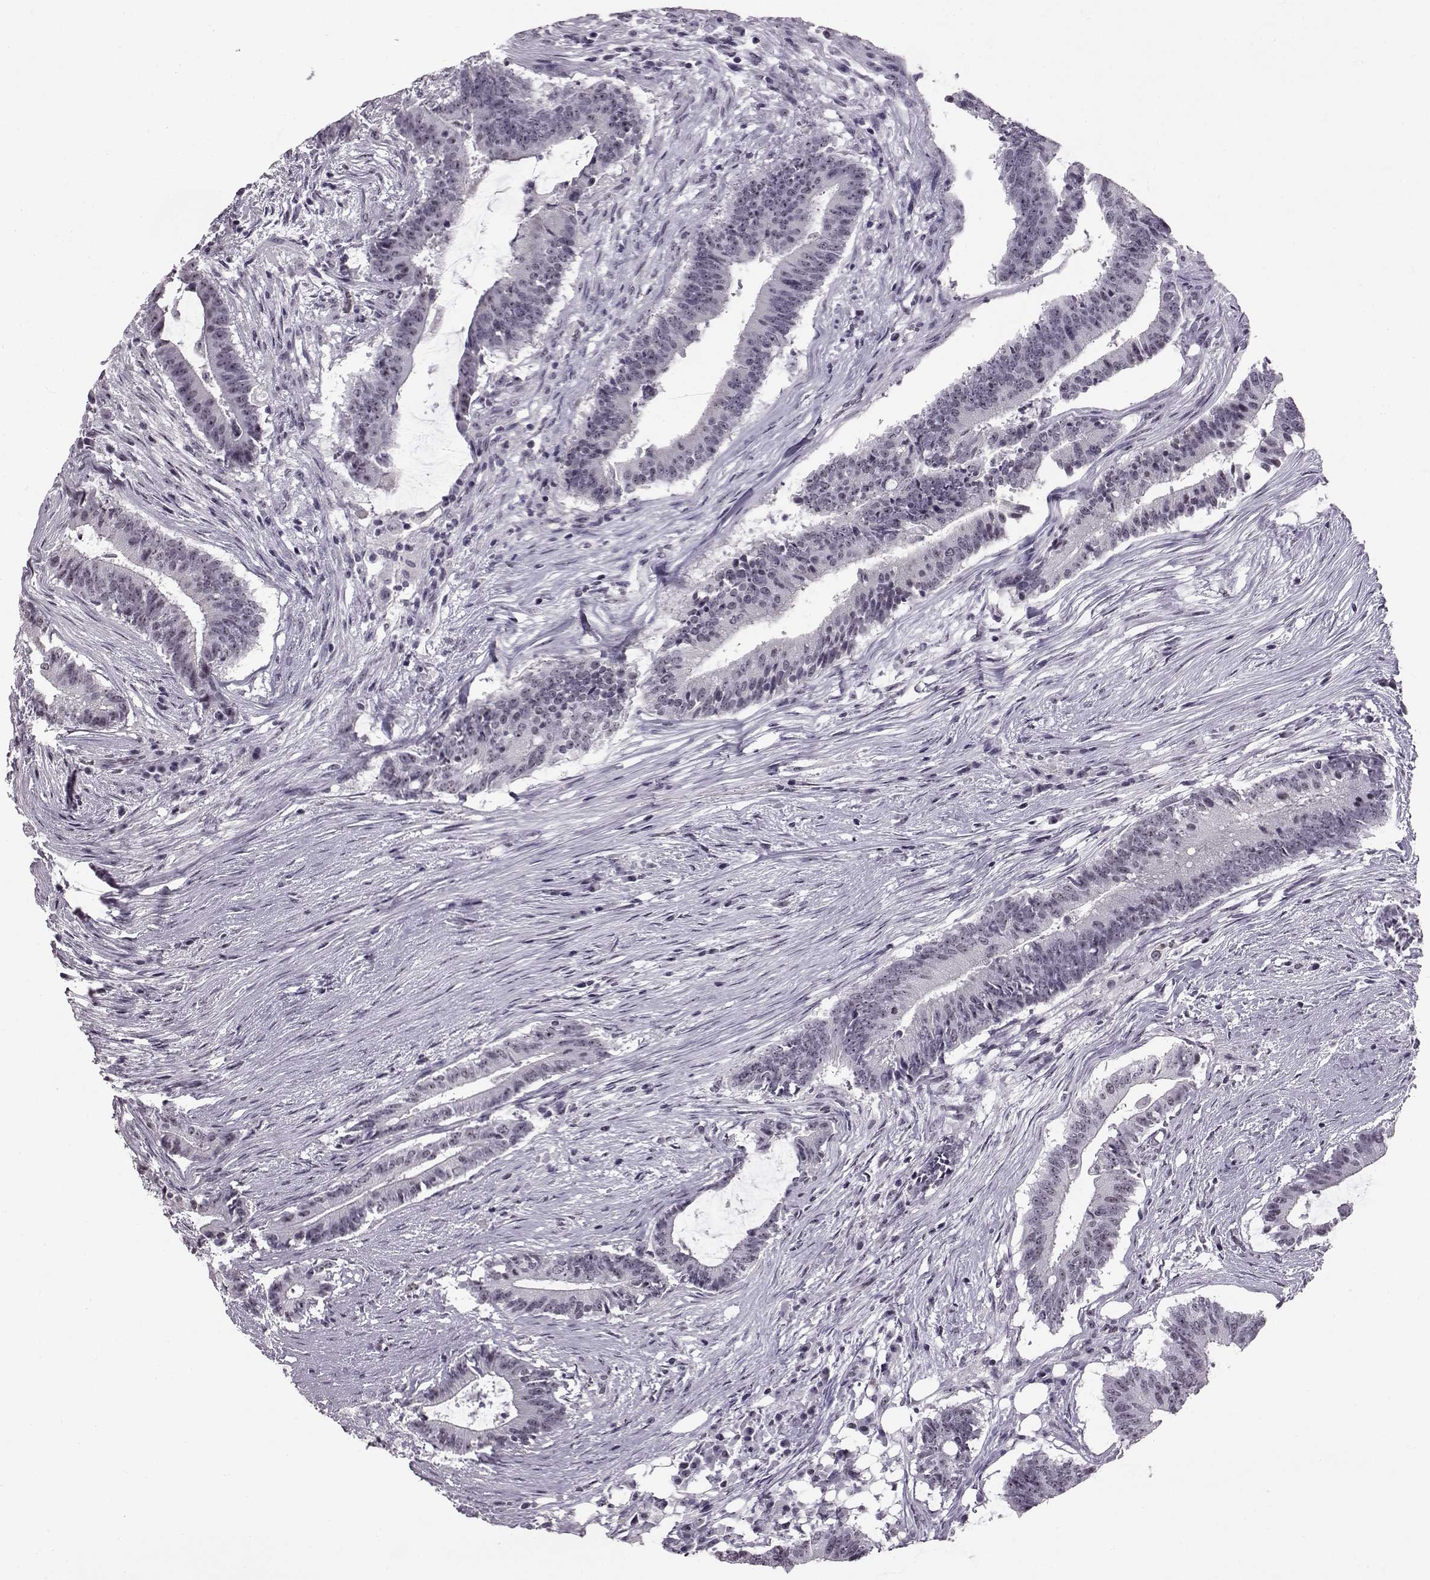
{"staining": {"intensity": "negative", "quantity": "none", "location": "none"}, "tissue": "colorectal cancer", "cell_type": "Tumor cells", "image_type": "cancer", "snomed": [{"axis": "morphology", "description": "Adenocarcinoma, NOS"}, {"axis": "topography", "description": "Colon"}], "caption": "This is an immunohistochemistry photomicrograph of colorectal cancer. There is no expression in tumor cells.", "gene": "ADGRG2", "patient": {"sex": "female", "age": 43}}